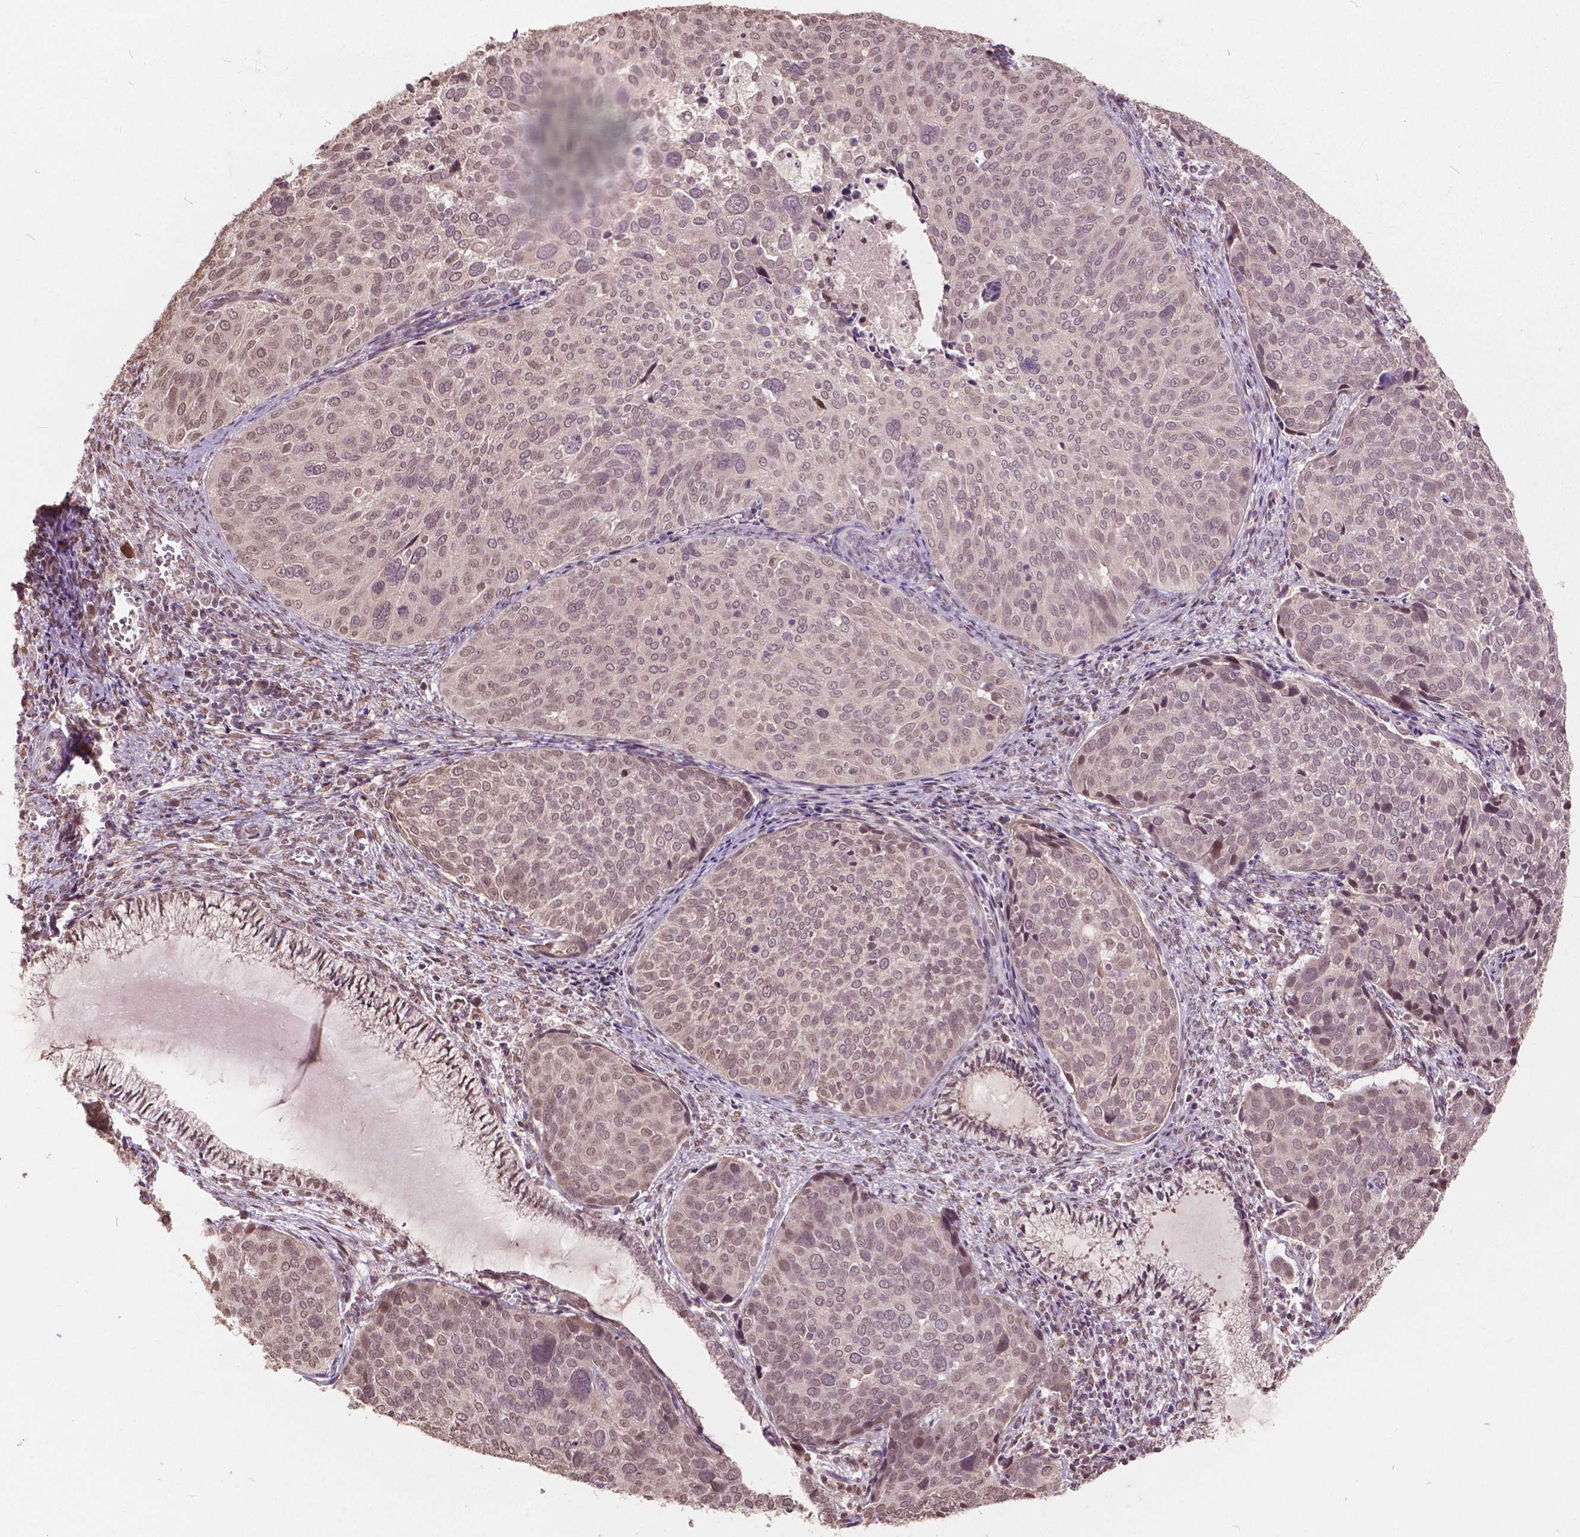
{"staining": {"intensity": "weak", "quantity": ">75%", "location": "nuclear"}, "tissue": "cervical cancer", "cell_type": "Tumor cells", "image_type": "cancer", "snomed": [{"axis": "morphology", "description": "Squamous cell carcinoma, NOS"}, {"axis": "topography", "description": "Cervix"}], "caption": "An image of human squamous cell carcinoma (cervical) stained for a protein demonstrates weak nuclear brown staining in tumor cells.", "gene": "HOXA10", "patient": {"sex": "female", "age": 39}}